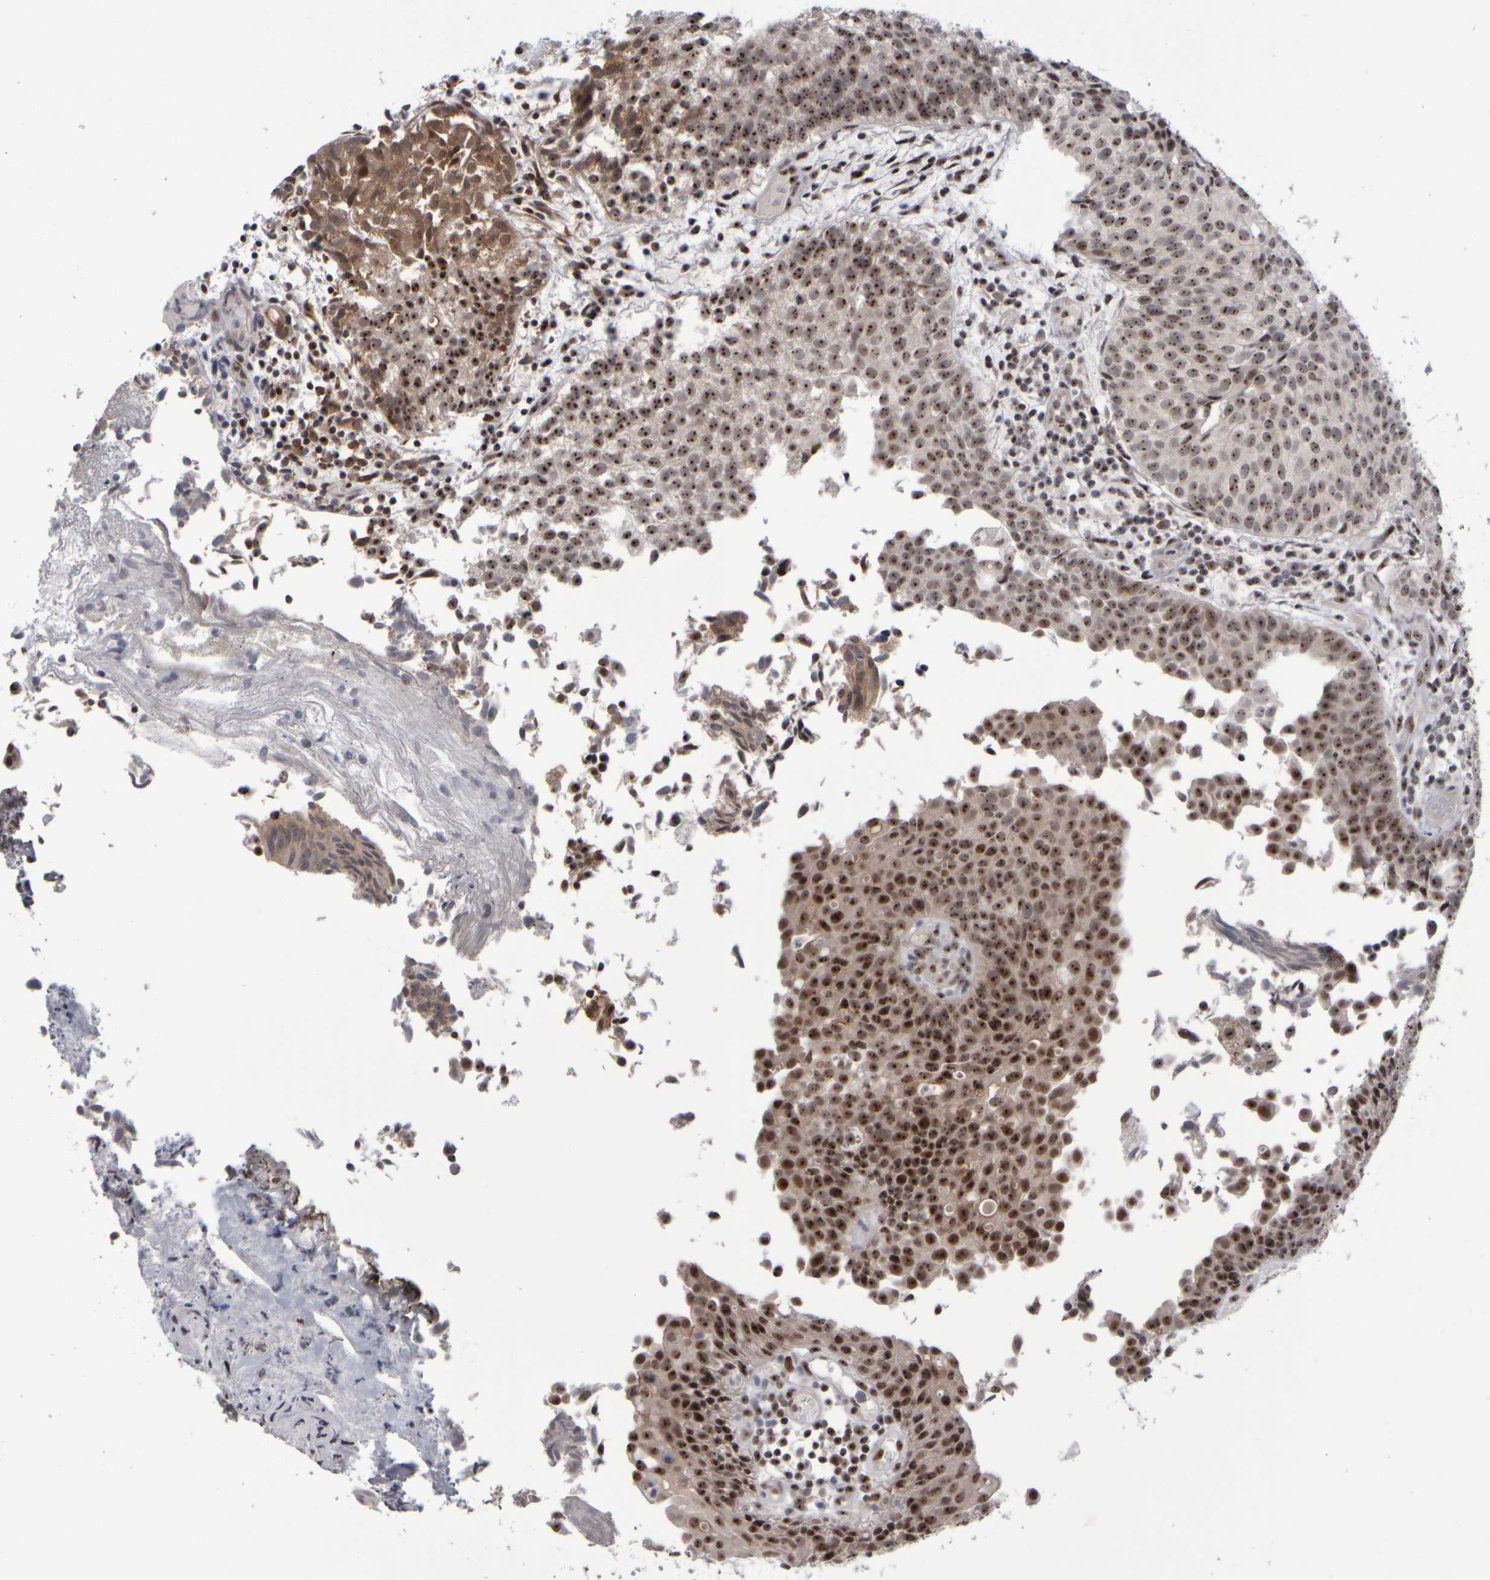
{"staining": {"intensity": "moderate", "quantity": ">75%", "location": "nuclear"}, "tissue": "urothelial cancer", "cell_type": "Tumor cells", "image_type": "cancer", "snomed": [{"axis": "morphology", "description": "Urothelial carcinoma, Low grade"}, {"axis": "topography", "description": "Urinary bladder"}], "caption": "Urothelial carcinoma (low-grade) stained for a protein exhibits moderate nuclear positivity in tumor cells.", "gene": "SURF6", "patient": {"sex": "male", "age": 86}}